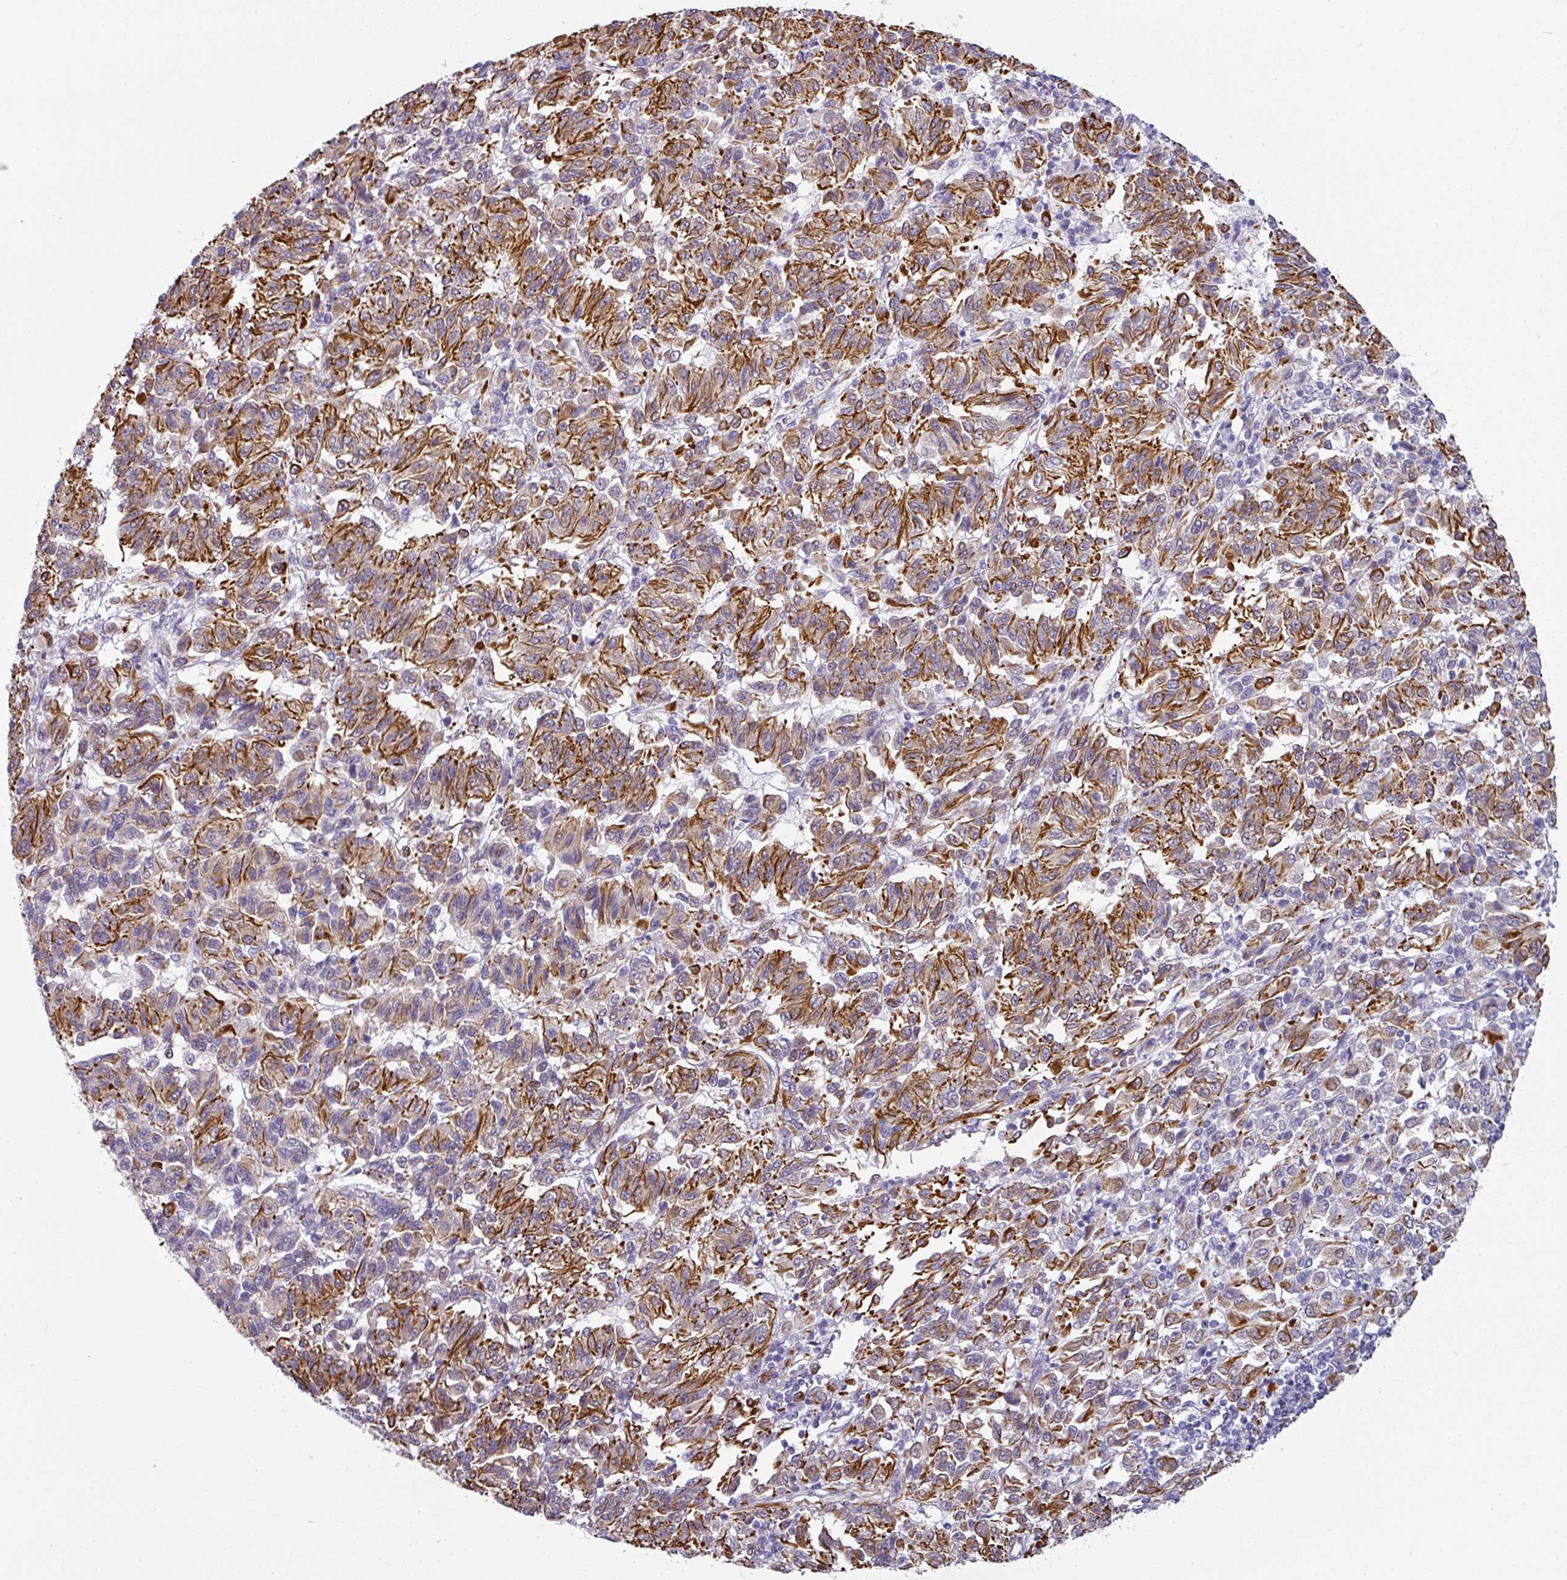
{"staining": {"intensity": "strong", "quantity": "25%-75%", "location": "cytoplasmic/membranous"}, "tissue": "melanoma", "cell_type": "Tumor cells", "image_type": "cancer", "snomed": [{"axis": "morphology", "description": "Malignant melanoma, Metastatic site"}, {"axis": "topography", "description": "Lung"}], "caption": "Melanoma stained with DAB IHC displays high levels of strong cytoplasmic/membranous expression in about 25%-75% of tumor cells.", "gene": "SLC17A7", "patient": {"sex": "male", "age": 64}}